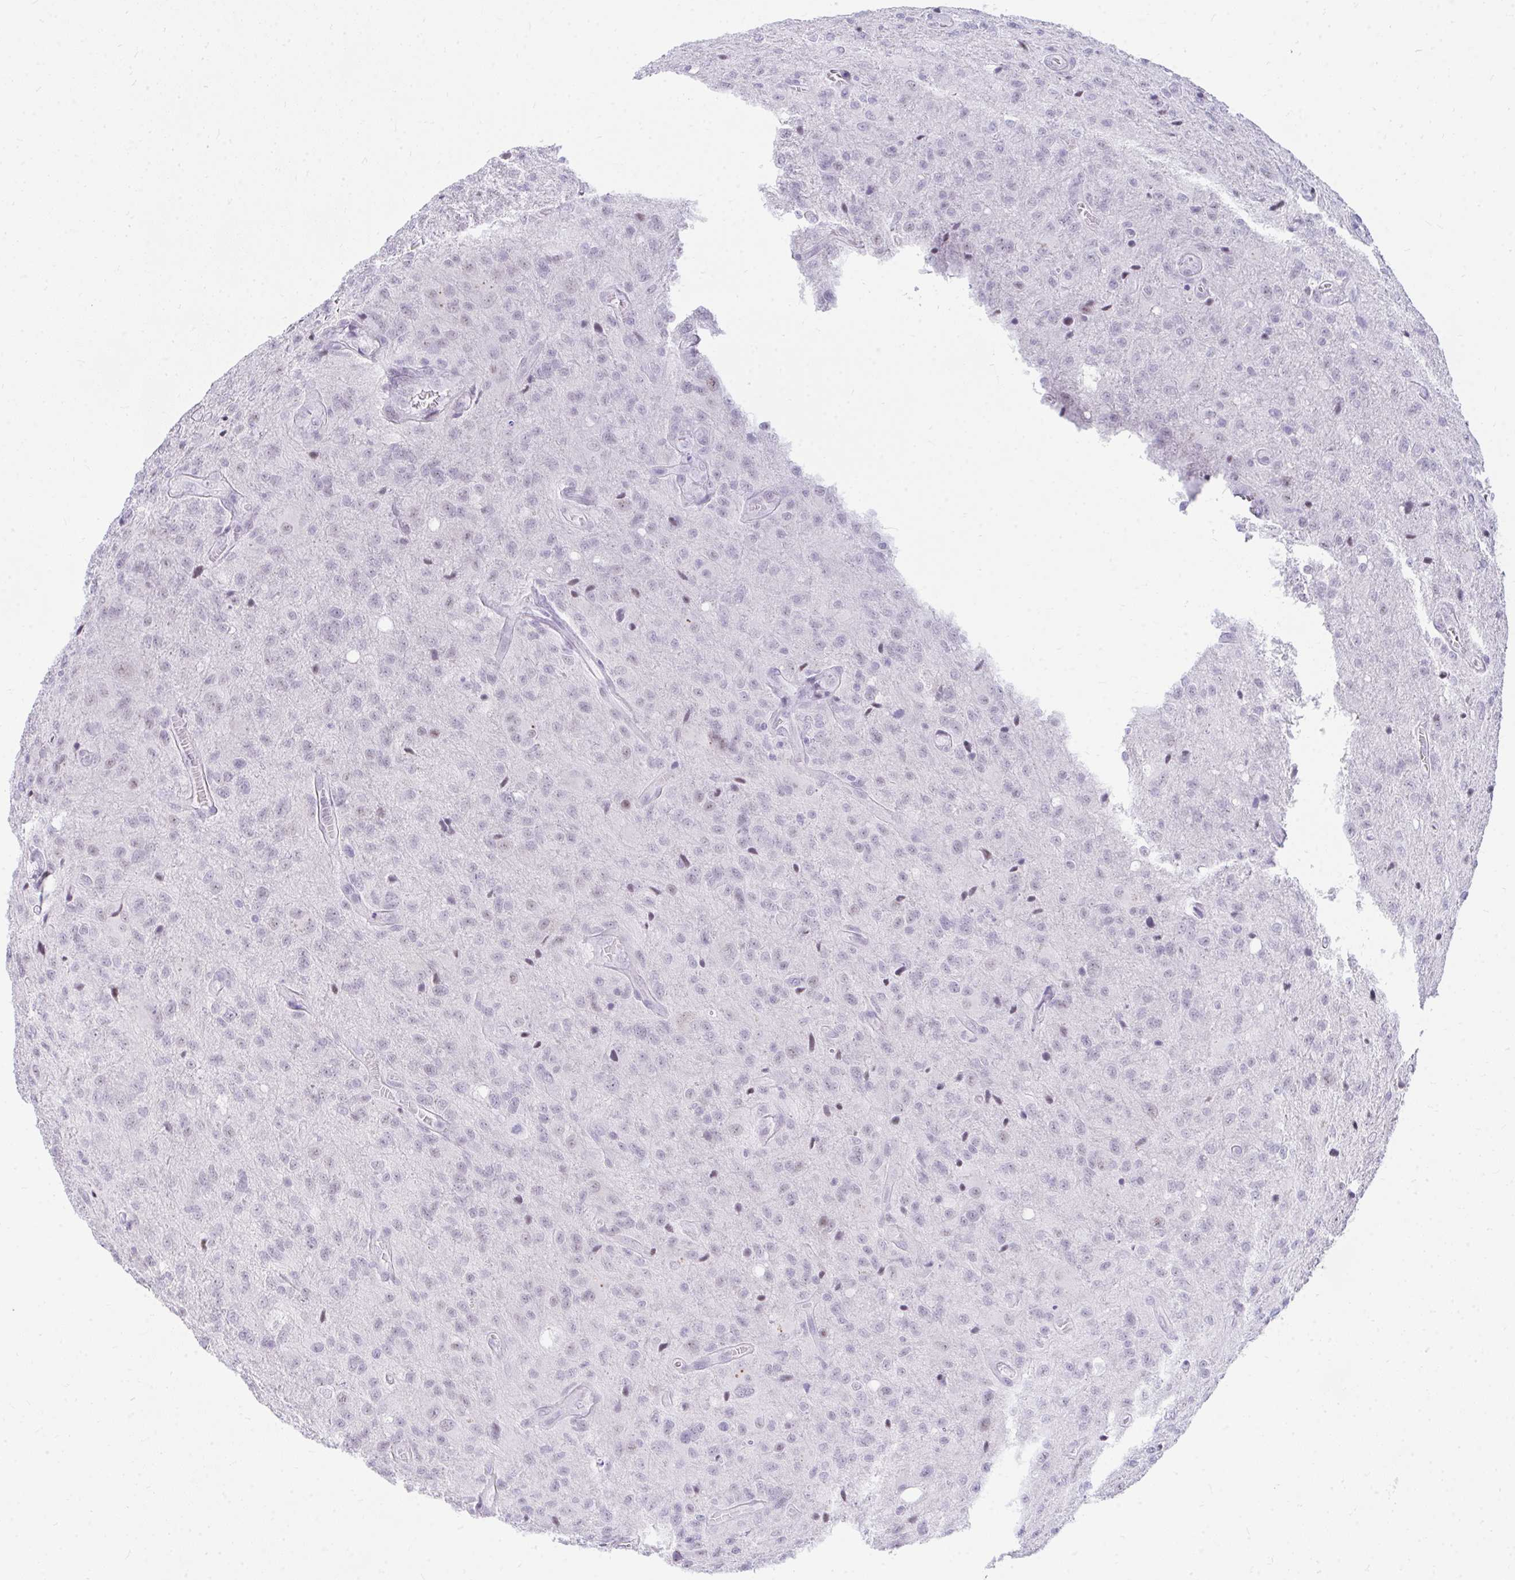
{"staining": {"intensity": "negative", "quantity": "none", "location": "none"}, "tissue": "glioma", "cell_type": "Tumor cells", "image_type": "cancer", "snomed": [{"axis": "morphology", "description": "Glioma, malignant, Low grade"}, {"axis": "topography", "description": "Brain"}], "caption": "Histopathology image shows no significant protein positivity in tumor cells of low-grade glioma (malignant).", "gene": "OR5F1", "patient": {"sex": "male", "age": 66}}